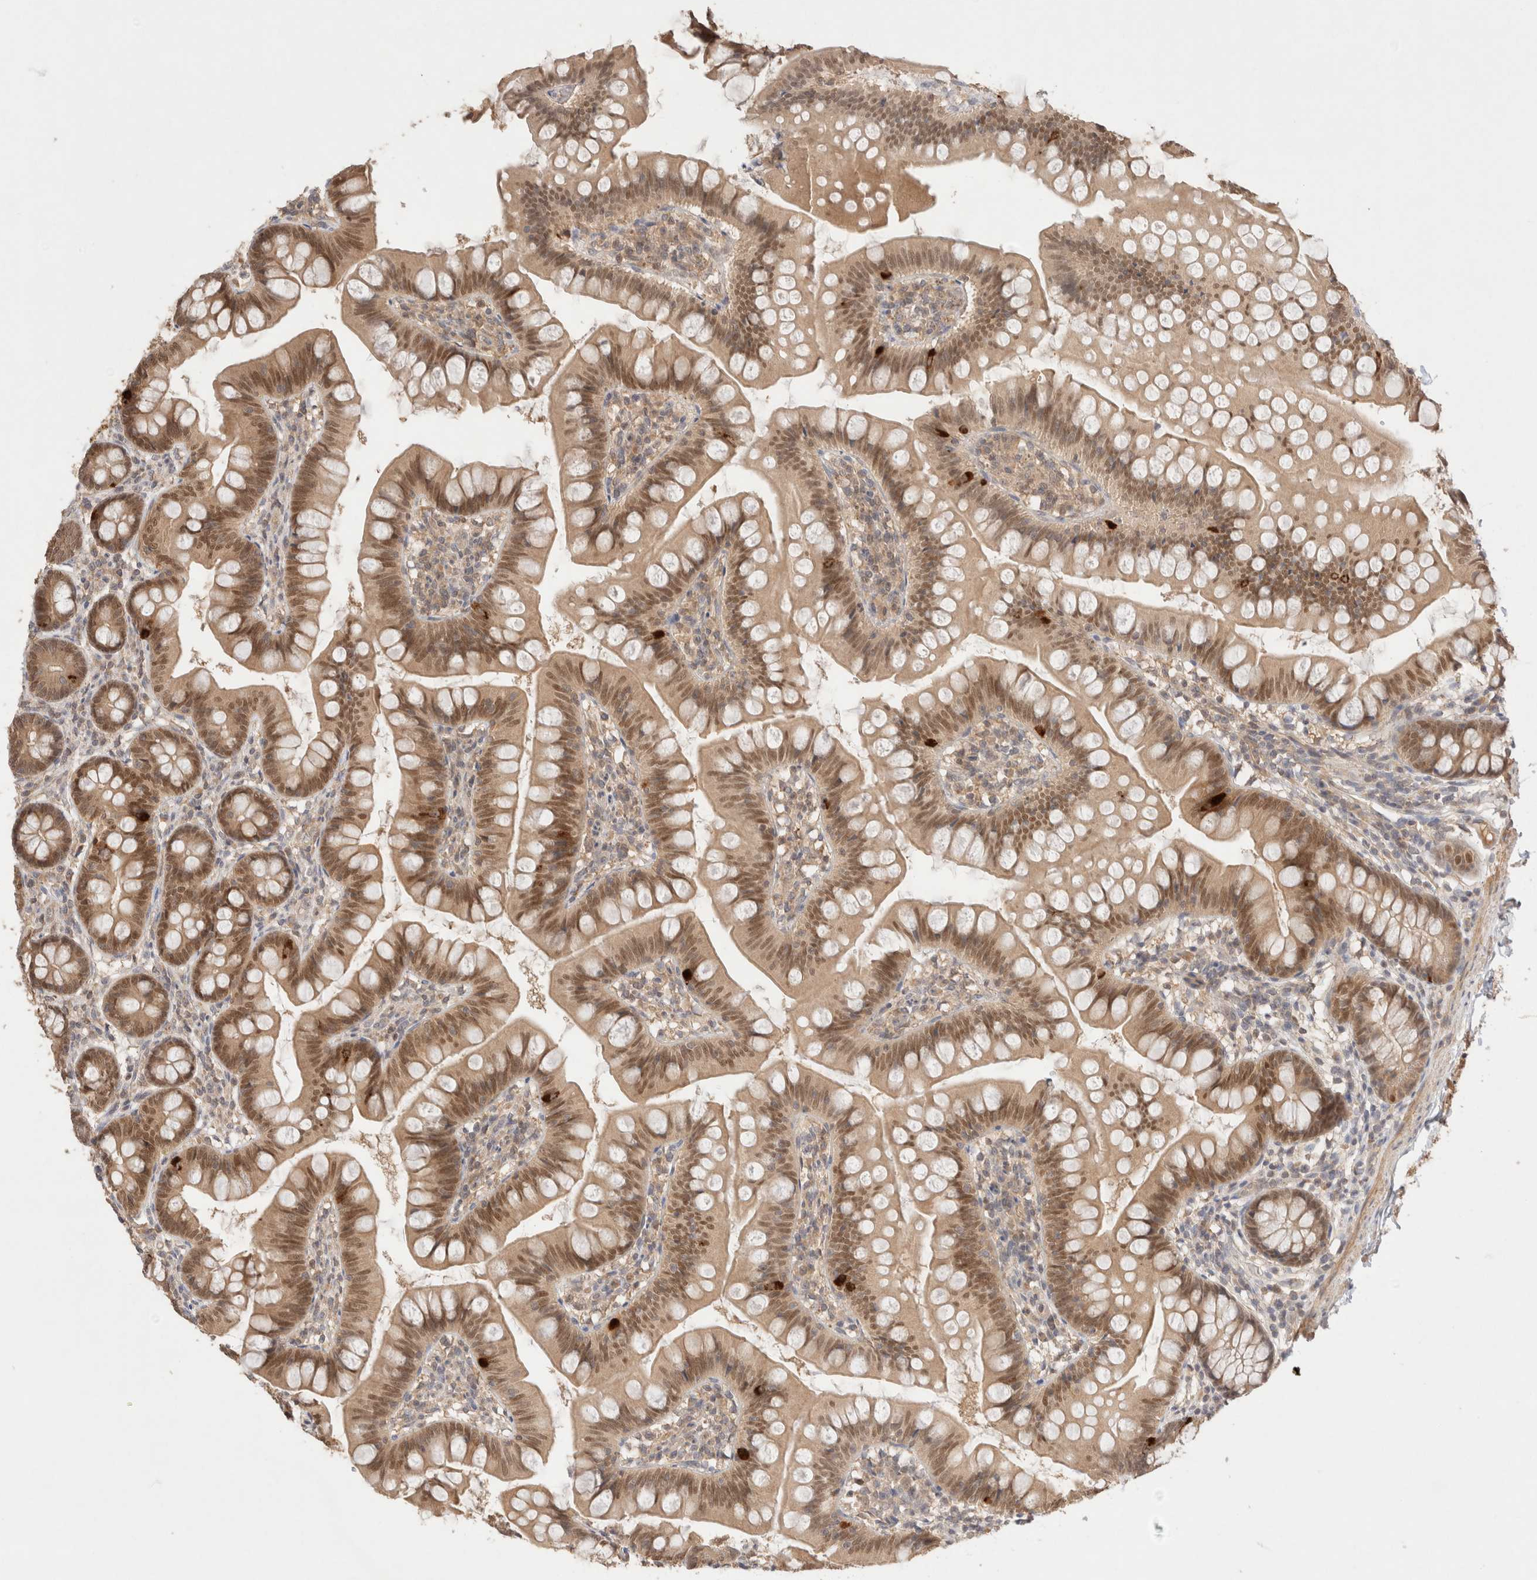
{"staining": {"intensity": "moderate", "quantity": ">75%", "location": "cytoplasmic/membranous,nuclear"}, "tissue": "small intestine", "cell_type": "Glandular cells", "image_type": "normal", "snomed": [{"axis": "morphology", "description": "Normal tissue, NOS"}, {"axis": "topography", "description": "Small intestine"}], "caption": "Immunohistochemistry (DAB) staining of normal human small intestine shows moderate cytoplasmic/membranous,nuclear protein staining in approximately >75% of glandular cells.", "gene": "CARNMT1", "patient": {"sex": "male", "age": 7}}